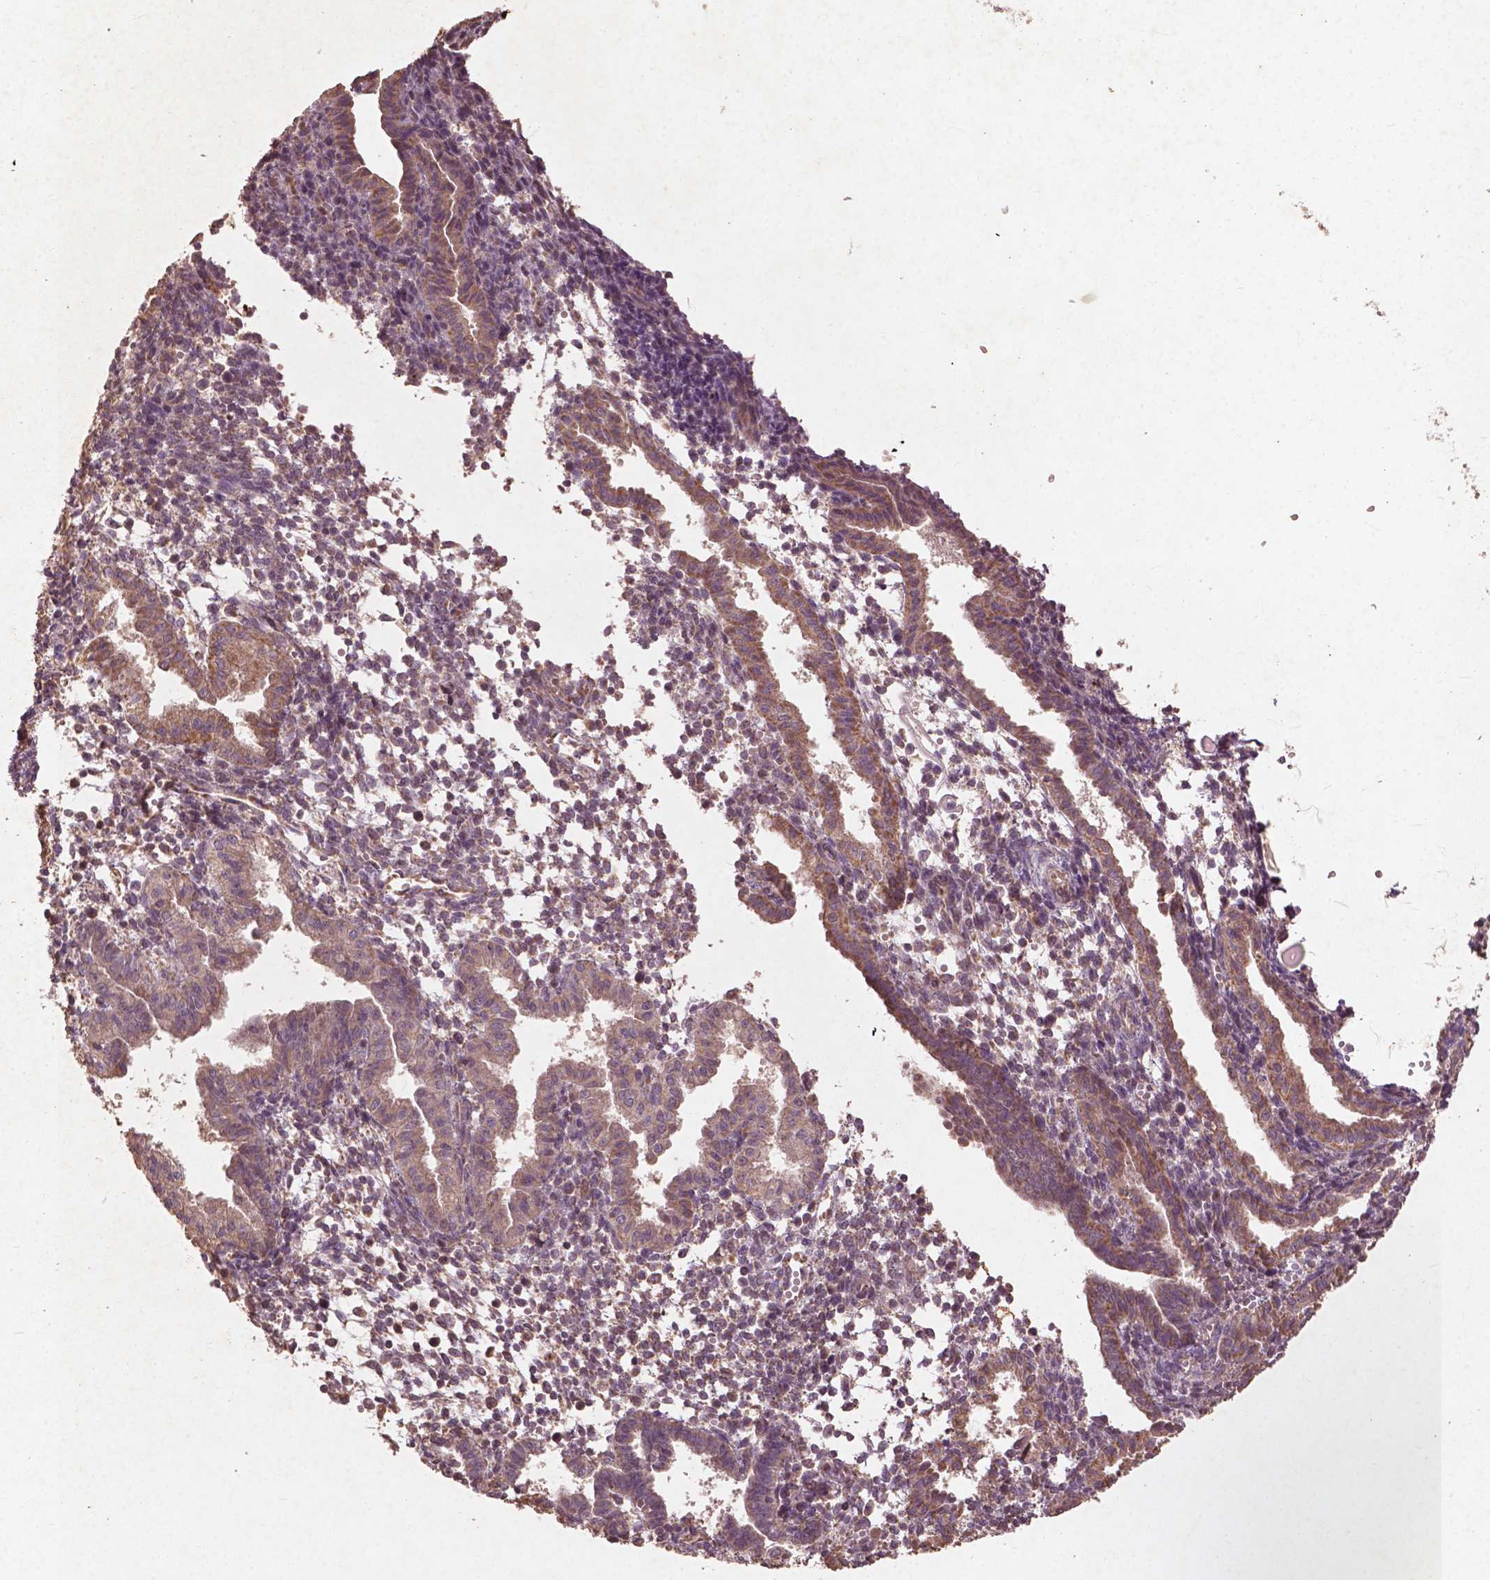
{"staining": {"intensity": "negative", "quantity": "none", "location": "none"}, "tissue": "endometrium", "cell_type": "Cells in endometrial stroma", "image_type": "normal", "snomed": [{"axis": "morphology", "description": "Normal tissue, NOS"}, {"axis": "topography", "description": "Endometrium"}], "caption": "Protein analysis of benign endometrium demonstrates no significant expression in cells in endometrial stroma. The staining was performed using DAB to visualize the protein expression in brown, while the nuclei were stained in blue with hematoxylin (Magnification: 20x).", "gene": "ST6GALNAC5", "patient": {"sex": "female", "age": 37}}